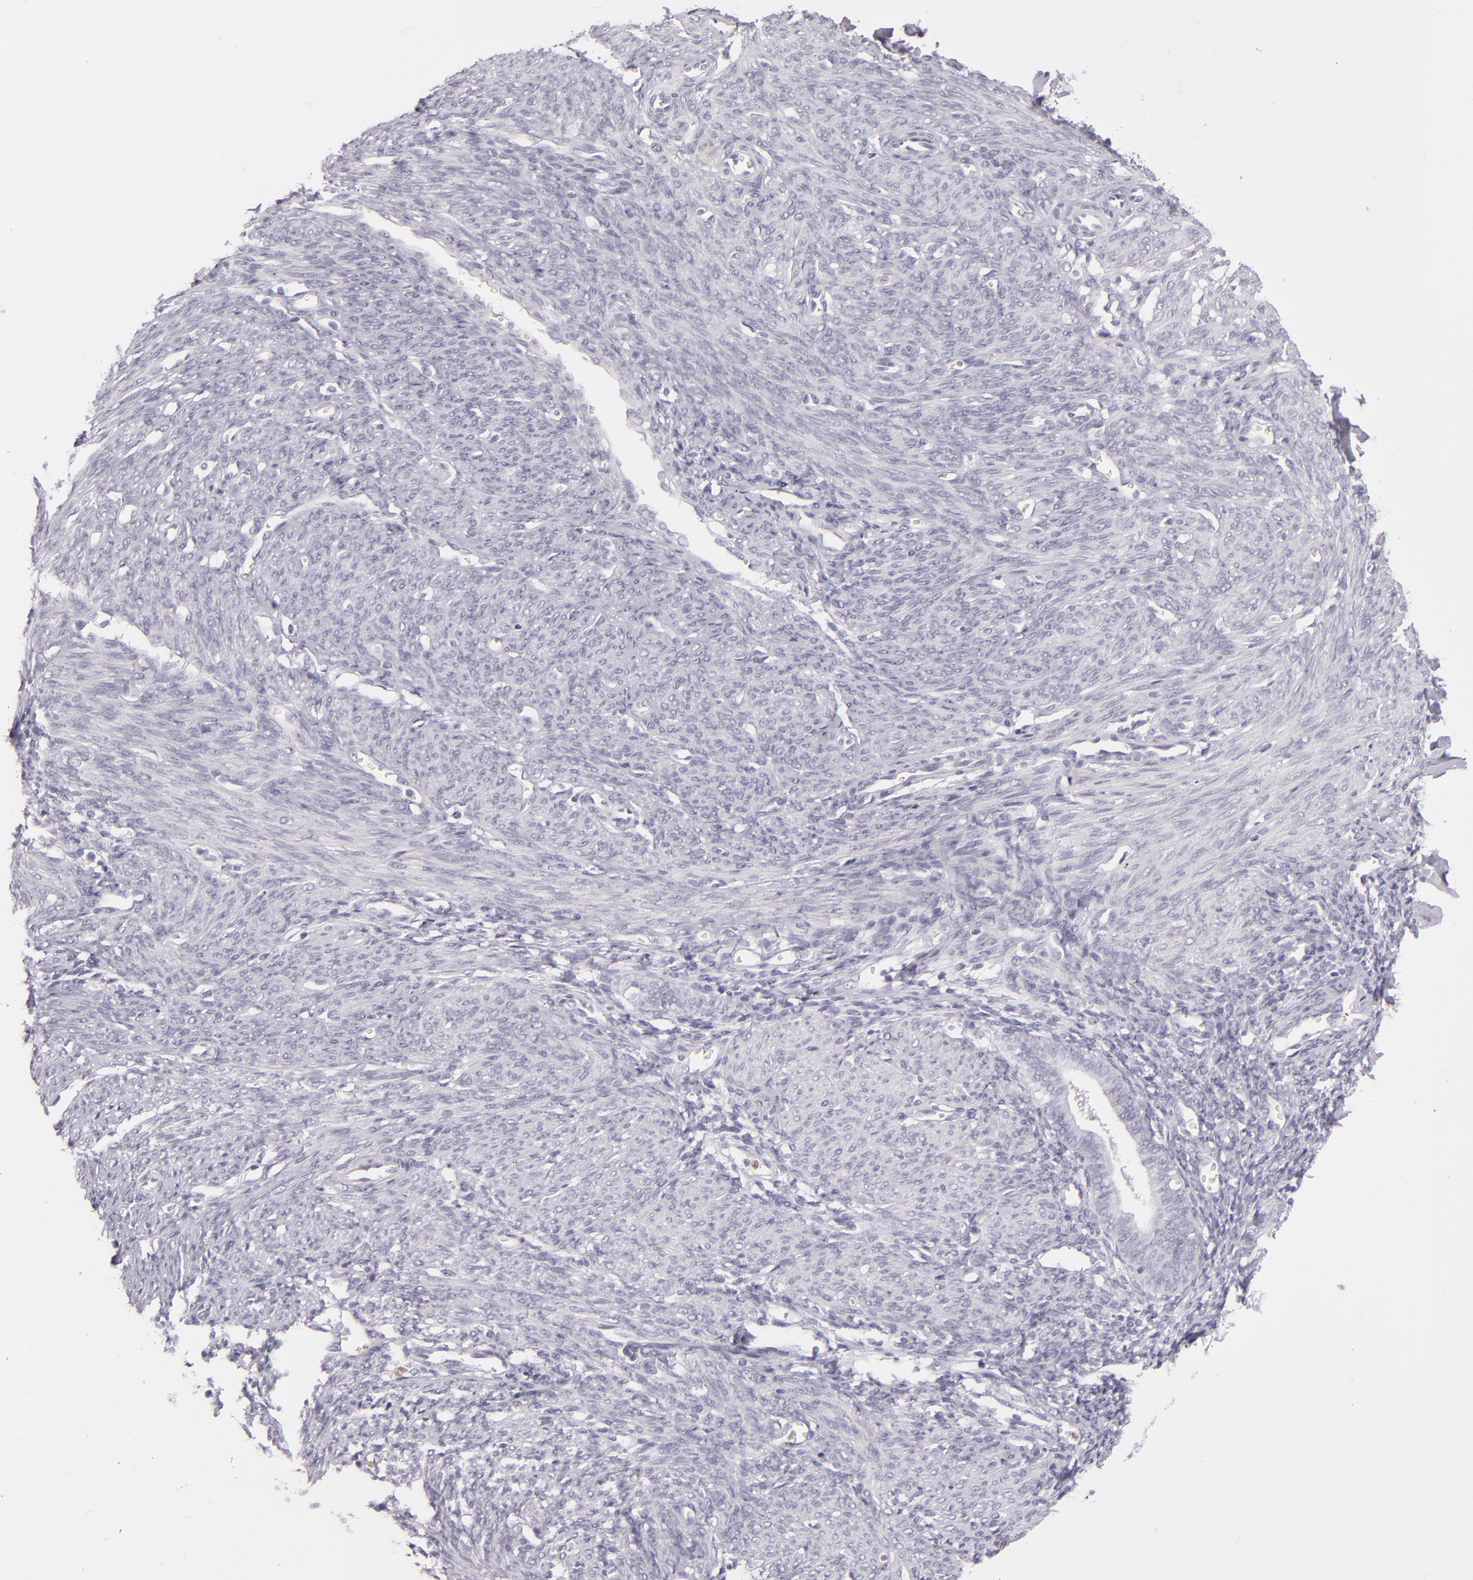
{"staining": {"intensity": "negative", "quantity": "none", "location": "none"}, "tissue": "endometrium", "cell_type": "Cells in endometrial stroma", "image_type": "normal", "snomed": [{"axis": "morphology", "description": "Normal tissue, NOS"}, {"axis": "topography", "description": "Uterus"}], "caption": "Human endometrium stained for a protein using immunohistochemistry displays no expression in cells in endometrial stroma.", "gene": "FAM181A", "patient": {"sex": "female", "age": 83}}